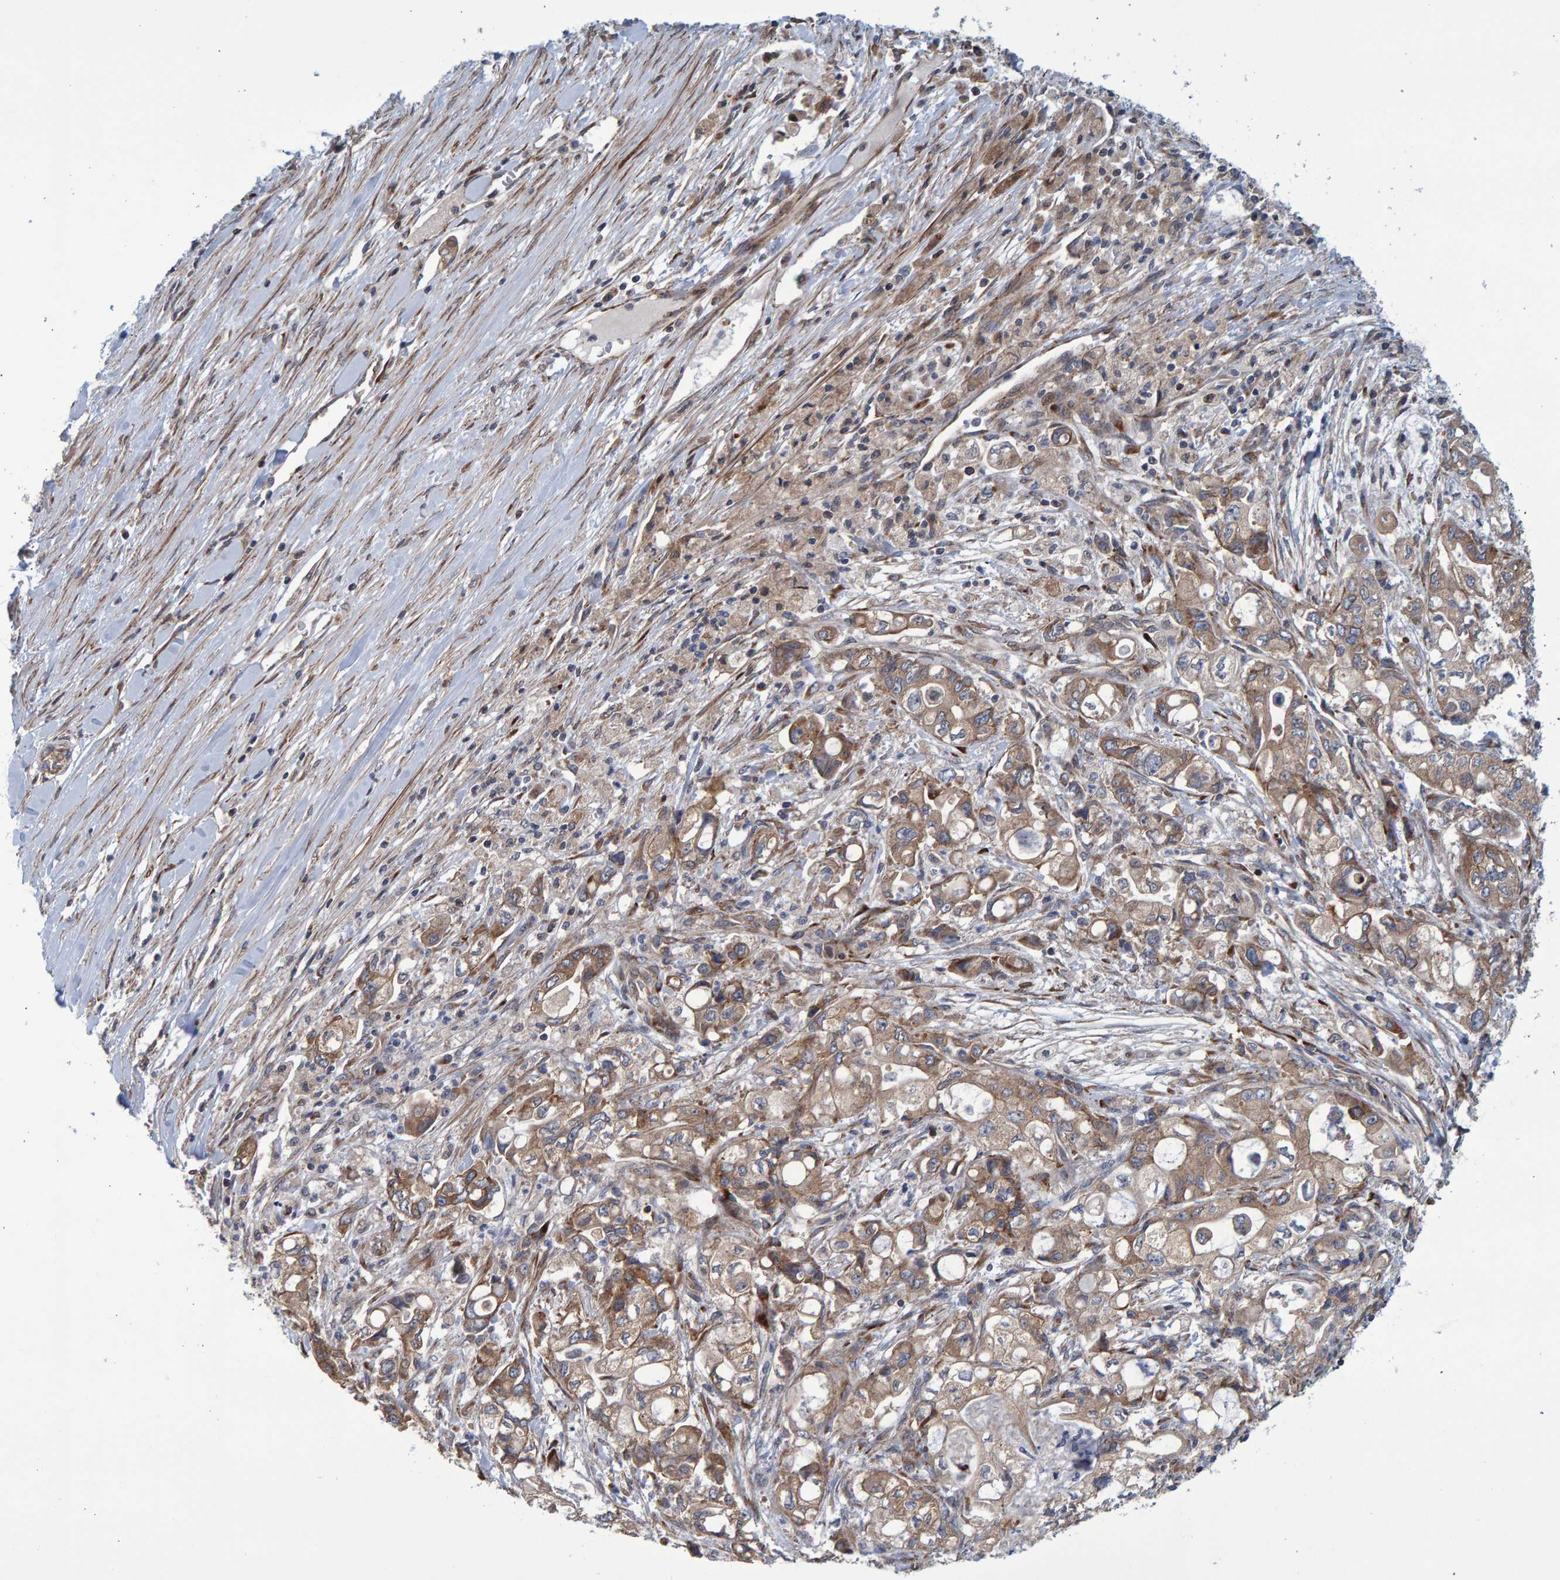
{"staining": {"intensity": "weak", "quantity": ">75%", "location": "cytoplasmic/membranous"}, "tissue": "pancreatic cancer", "cell_type": "Tumor cells", "image_type": "cancer", "snomed": [{"axis": "morphology", "description": "Adenocarcinoma, NOS"}, {"axis": "topography", "description": "Pancreas"}], "caption": "IHC (DAB) staining of adenocarcinoma (pancreatic) reveals weak cytoplasmic/membranous protein staining in about >75% of tumor cells.", "gene": "LRBA", "patient": {"sex": "male", "age": 79}}